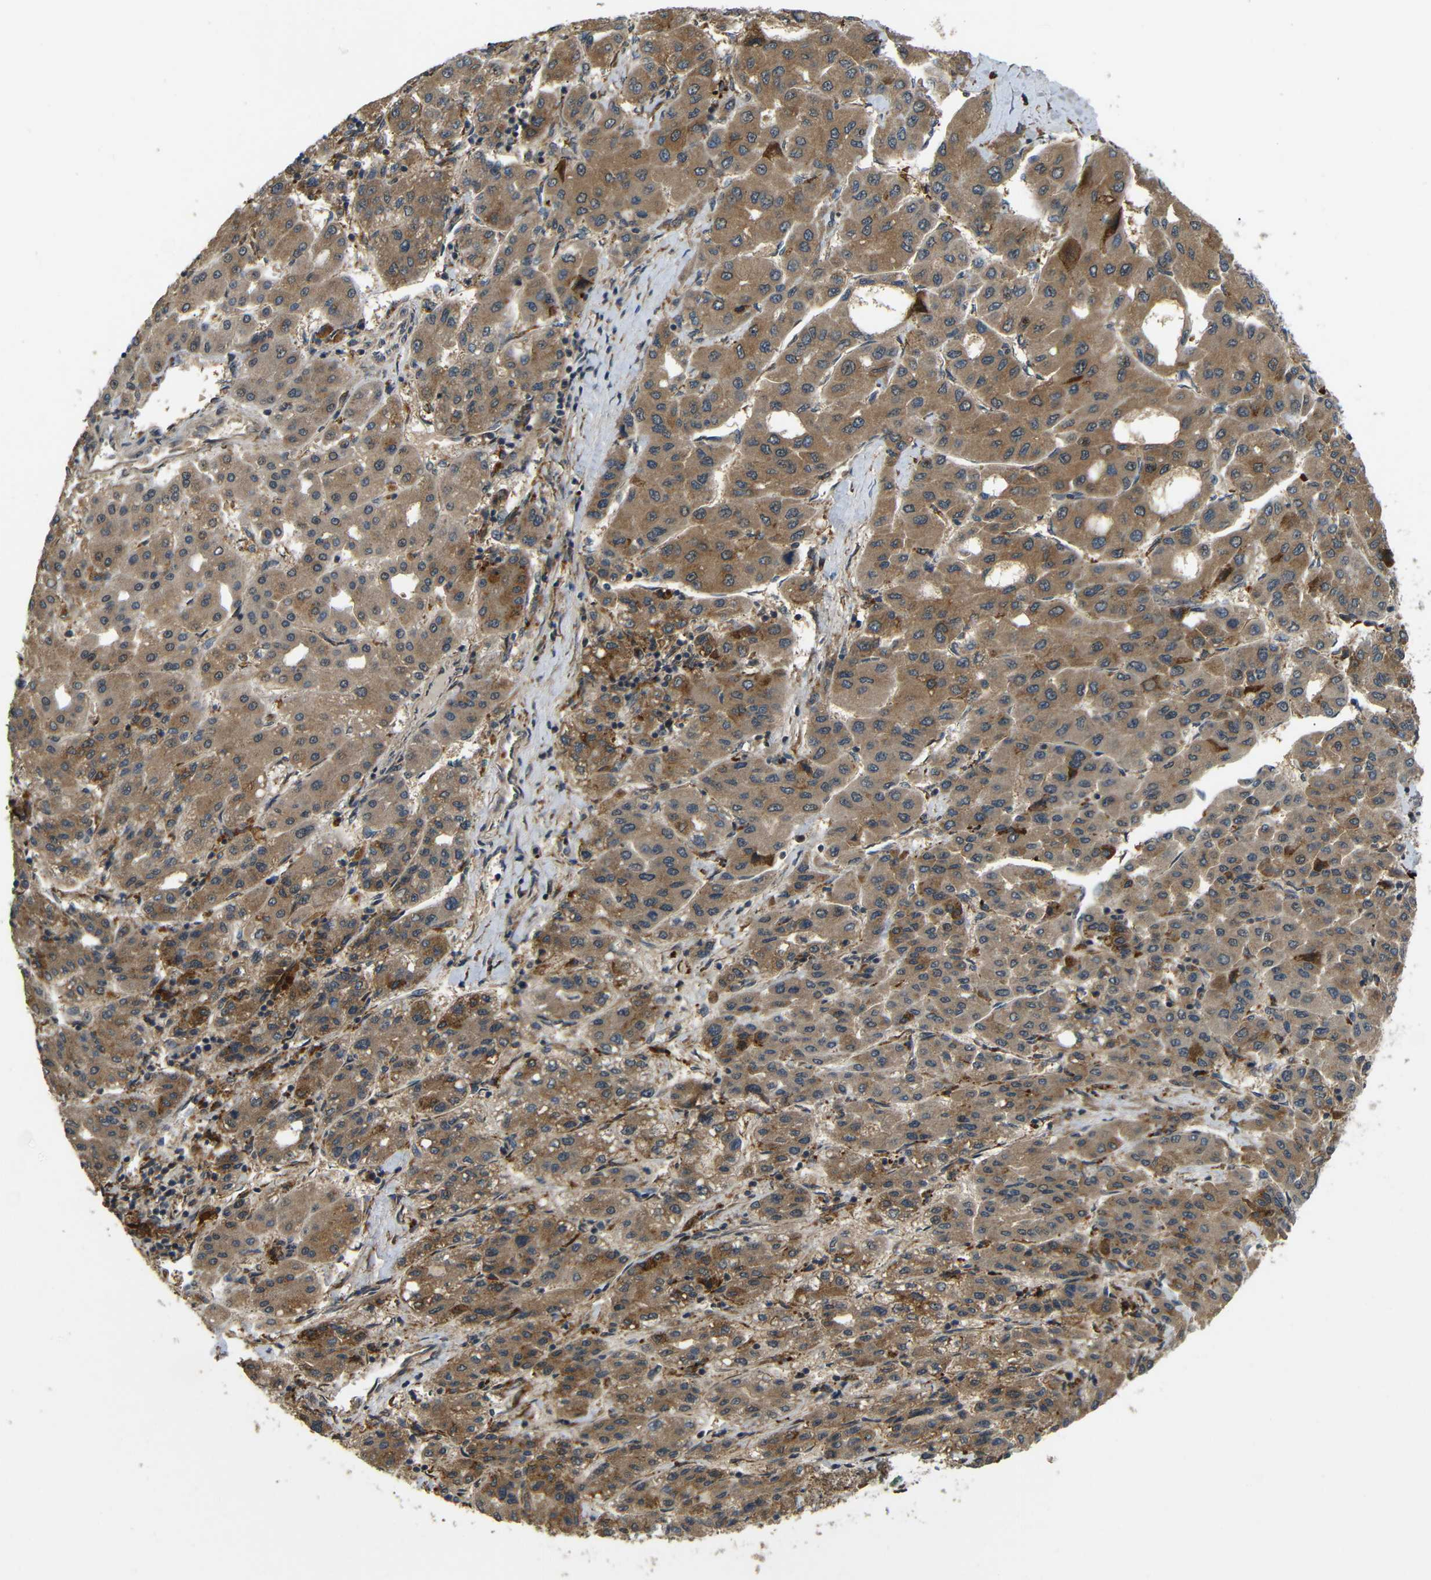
{"staining": {"intensity": "moderate", "quantity": ">75%", "location": "cytoplasmic/membranous"}, "tissue": "liver cancer", "cell_type": "Tumor cells", "image_type": "cancer", "snomed": [{"axis": "morphology", "description": "Carcinoma, Hepatocellular, NOS"}, {"axis": "topography", "description": "Liver"}], "caption": "The image displays immunohistochemical staining of liver cancer. There is moderate cytoplasmic/membranous expression is appreciated in about >75% of tumor cells.", "gene": "EPHB2", "patient": {"sex": "male", "age": 65}}